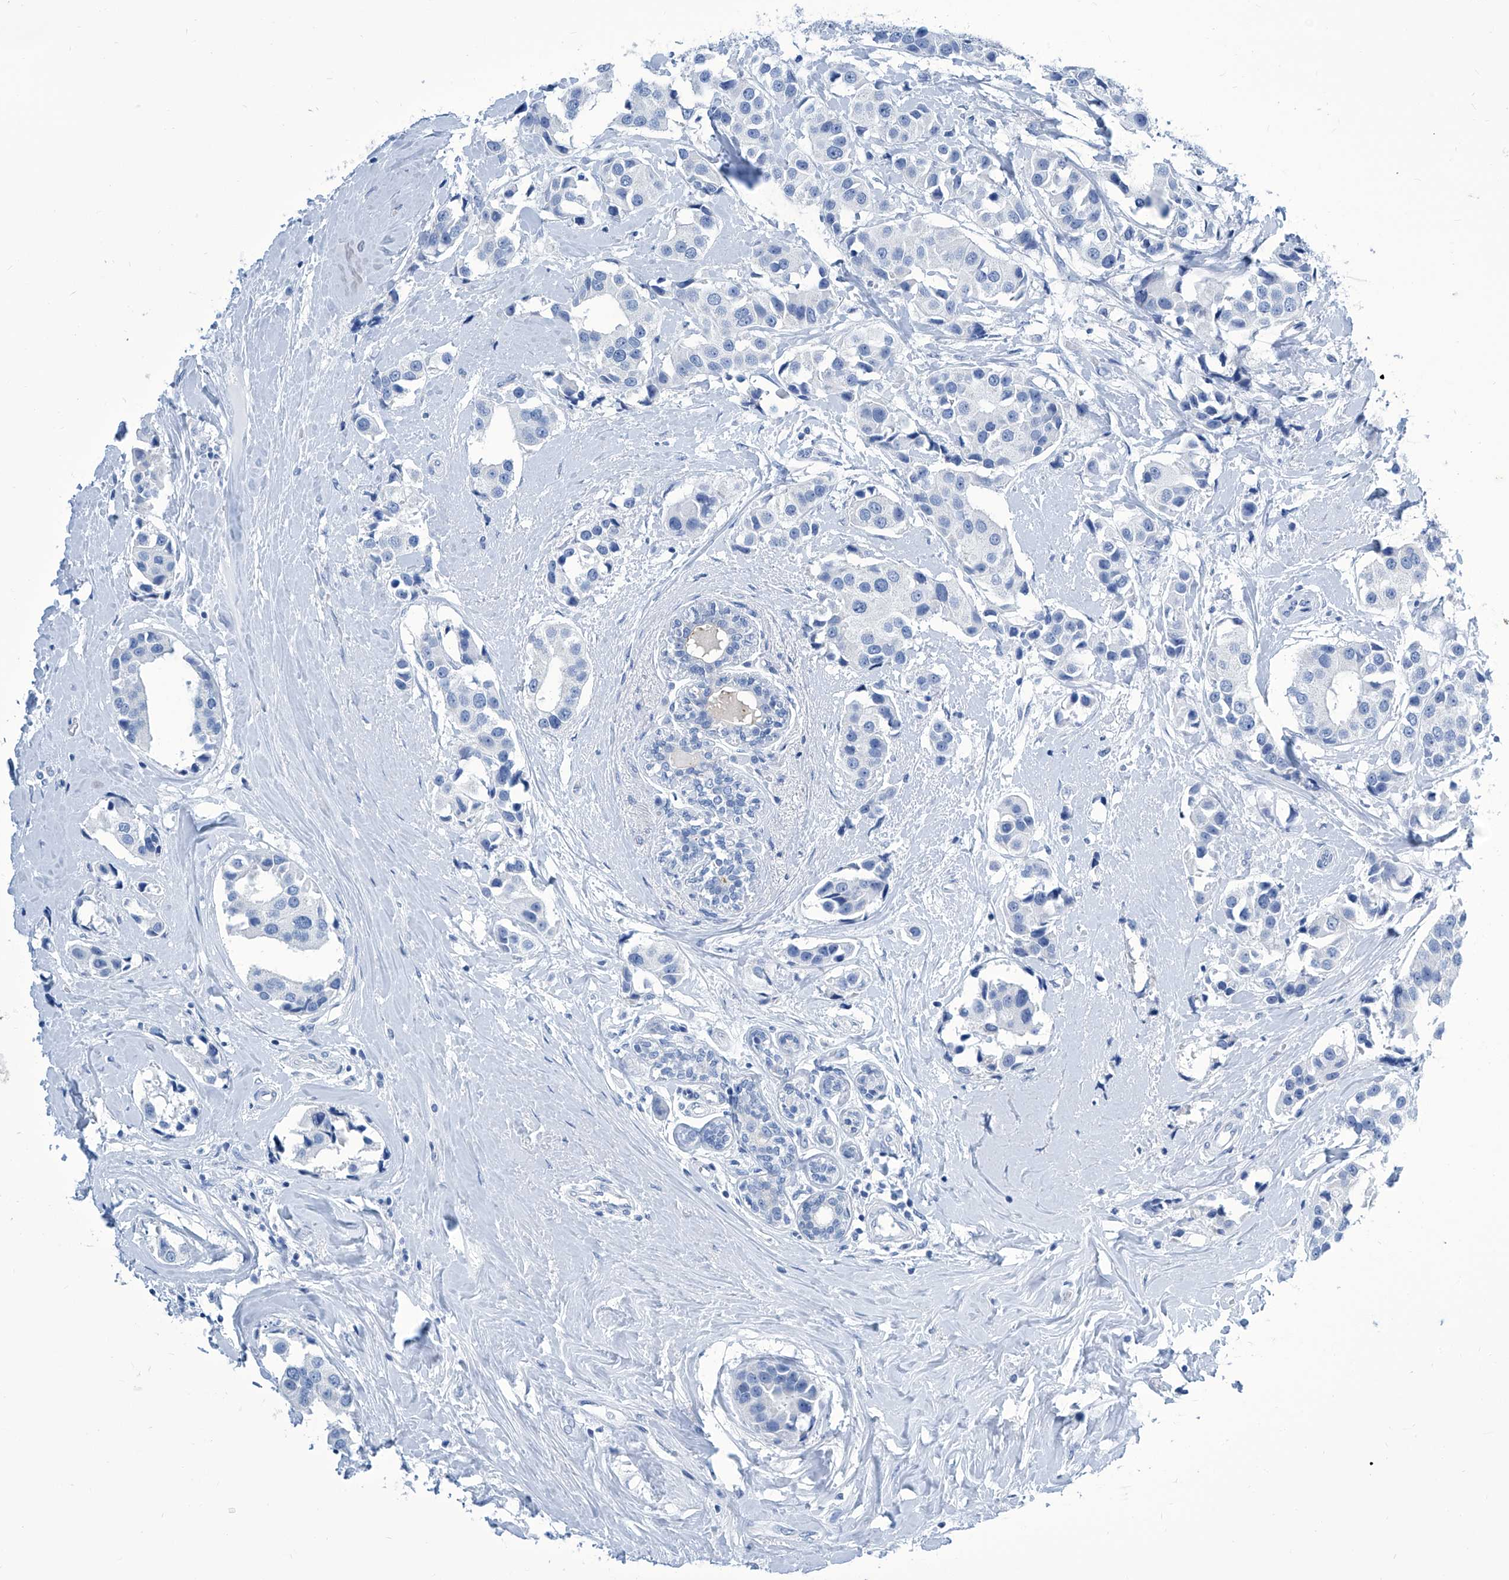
{"staining": {"intensity": "negative", "quantity": "none", "location": "none"}, "tissue": "breast cancer", "cell_type": "Tumor cells", "image_type": "cancer", "snomed": [{"axis": "morphology", "description": "Normal tissue, NOS"}, {"axis": "morphology", "description": "Duct carcinoma"}, {"axis": "topography", "description": "Breast"}], "caption": "This is an IHC photomicrograph of breast cancer (intraductal carcinoma). There is no expression in tumor cells.", "gene": "ZNF519", "patient": {"sex": "female", "age": 39}}